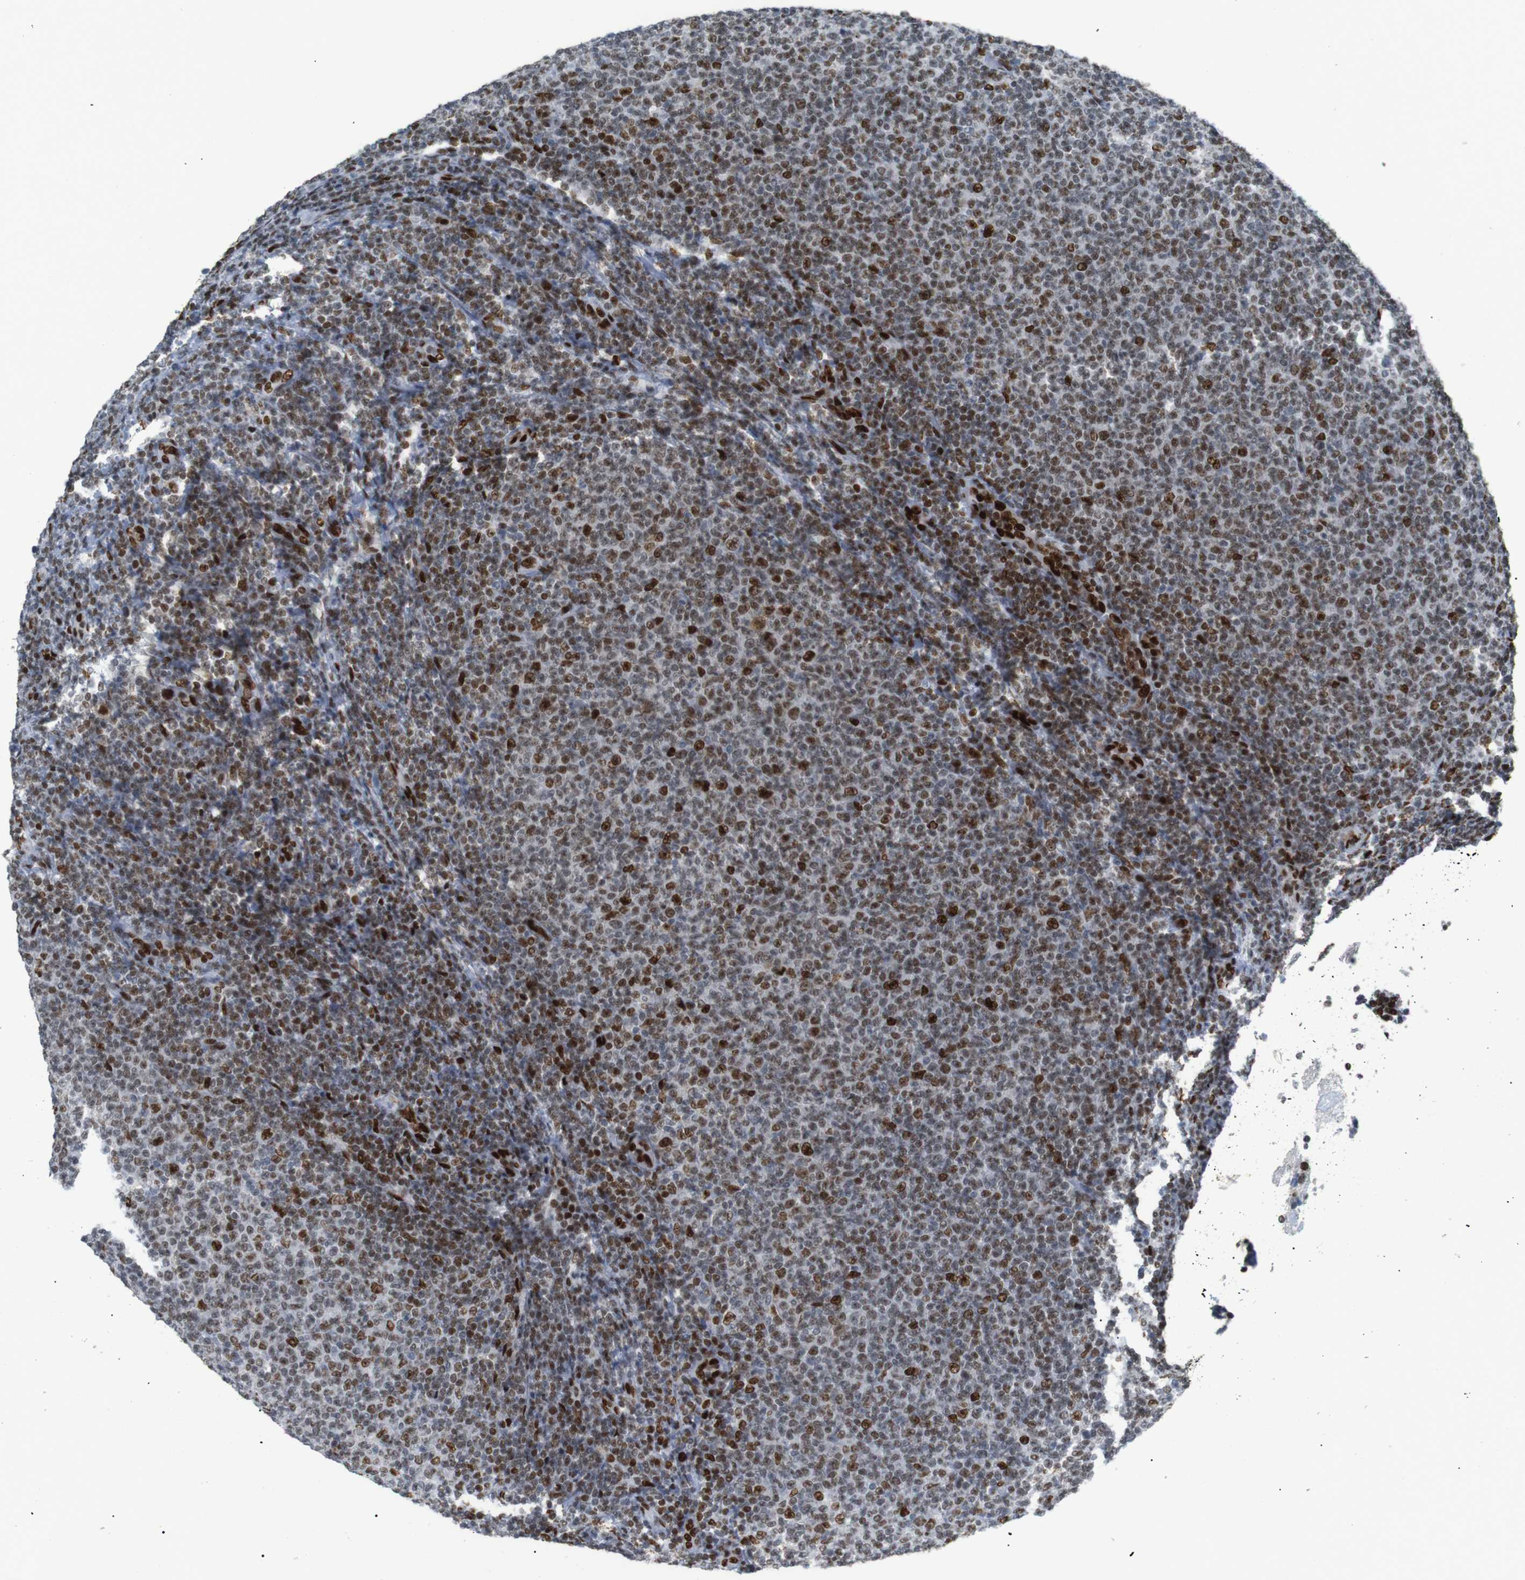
{"staining": {"intensity": "moderate", "quantity": ">75%", "location": "nuclear"}, "tissue": "lymphoma", "cell_type": "Tumor cells", "image_type": "cancer", "snomed": [{"axis": "morphology", "description": "Malignant lymphoma, non-Hodgkin's type, Low grade"}, {"axis": "topography", "description": "Lymph node"}], "caption": "Human malignant lymphoma, non-Hodgkin's type (low-grade) stained with a brown dye exhibits moderate nuclear positive staining in approximately >75% of tumor cells.", "gene": "RIOX2", "patient": {"sex": "male", "age": 66}}